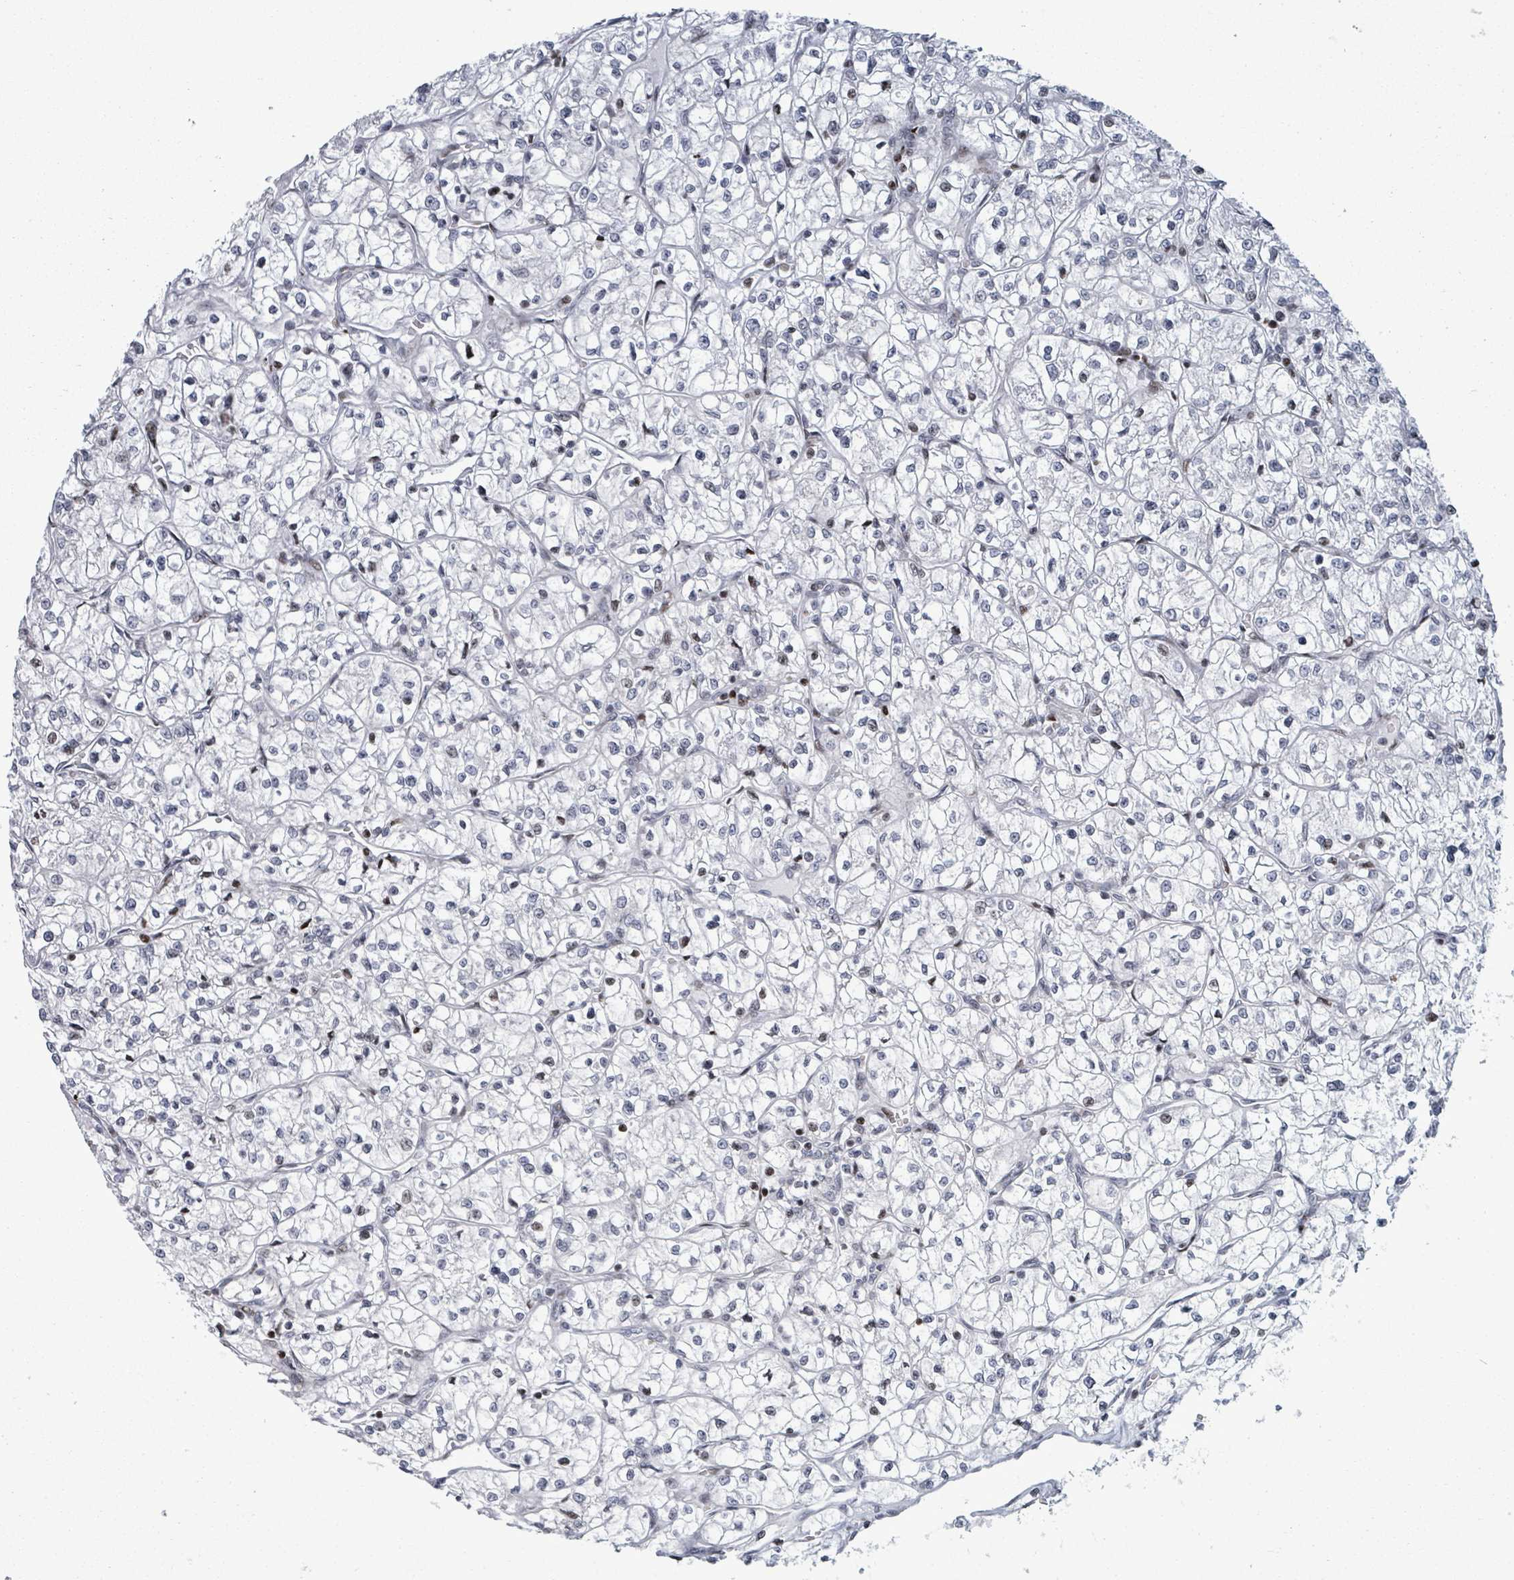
{"staining": {"intensity": "negative", "quantity": "none", "location": "none"}, "tissue": "renal cancer", "cell_type": "Tumor cells", "image_type": "cancer", "snomed": [{"axis": "morphology", "description": "Adenocarcinoma, NOS"}, {"axis": "topography", "description": "Kidney"}], "caption": "A high-resolution histopathology image shows IHC staining of adenocarcinoma (renal), which shows no significant expression in tumor cells. Brightfield microscopy of immunohistochemistry (IHC) stained with DAB (3,3'-diaminobenzidine) (brown) and hematoxylin (blue), captured at high magnification.", "gene": "FNDC4", "patient": {"sex": "female", "age": 64}}